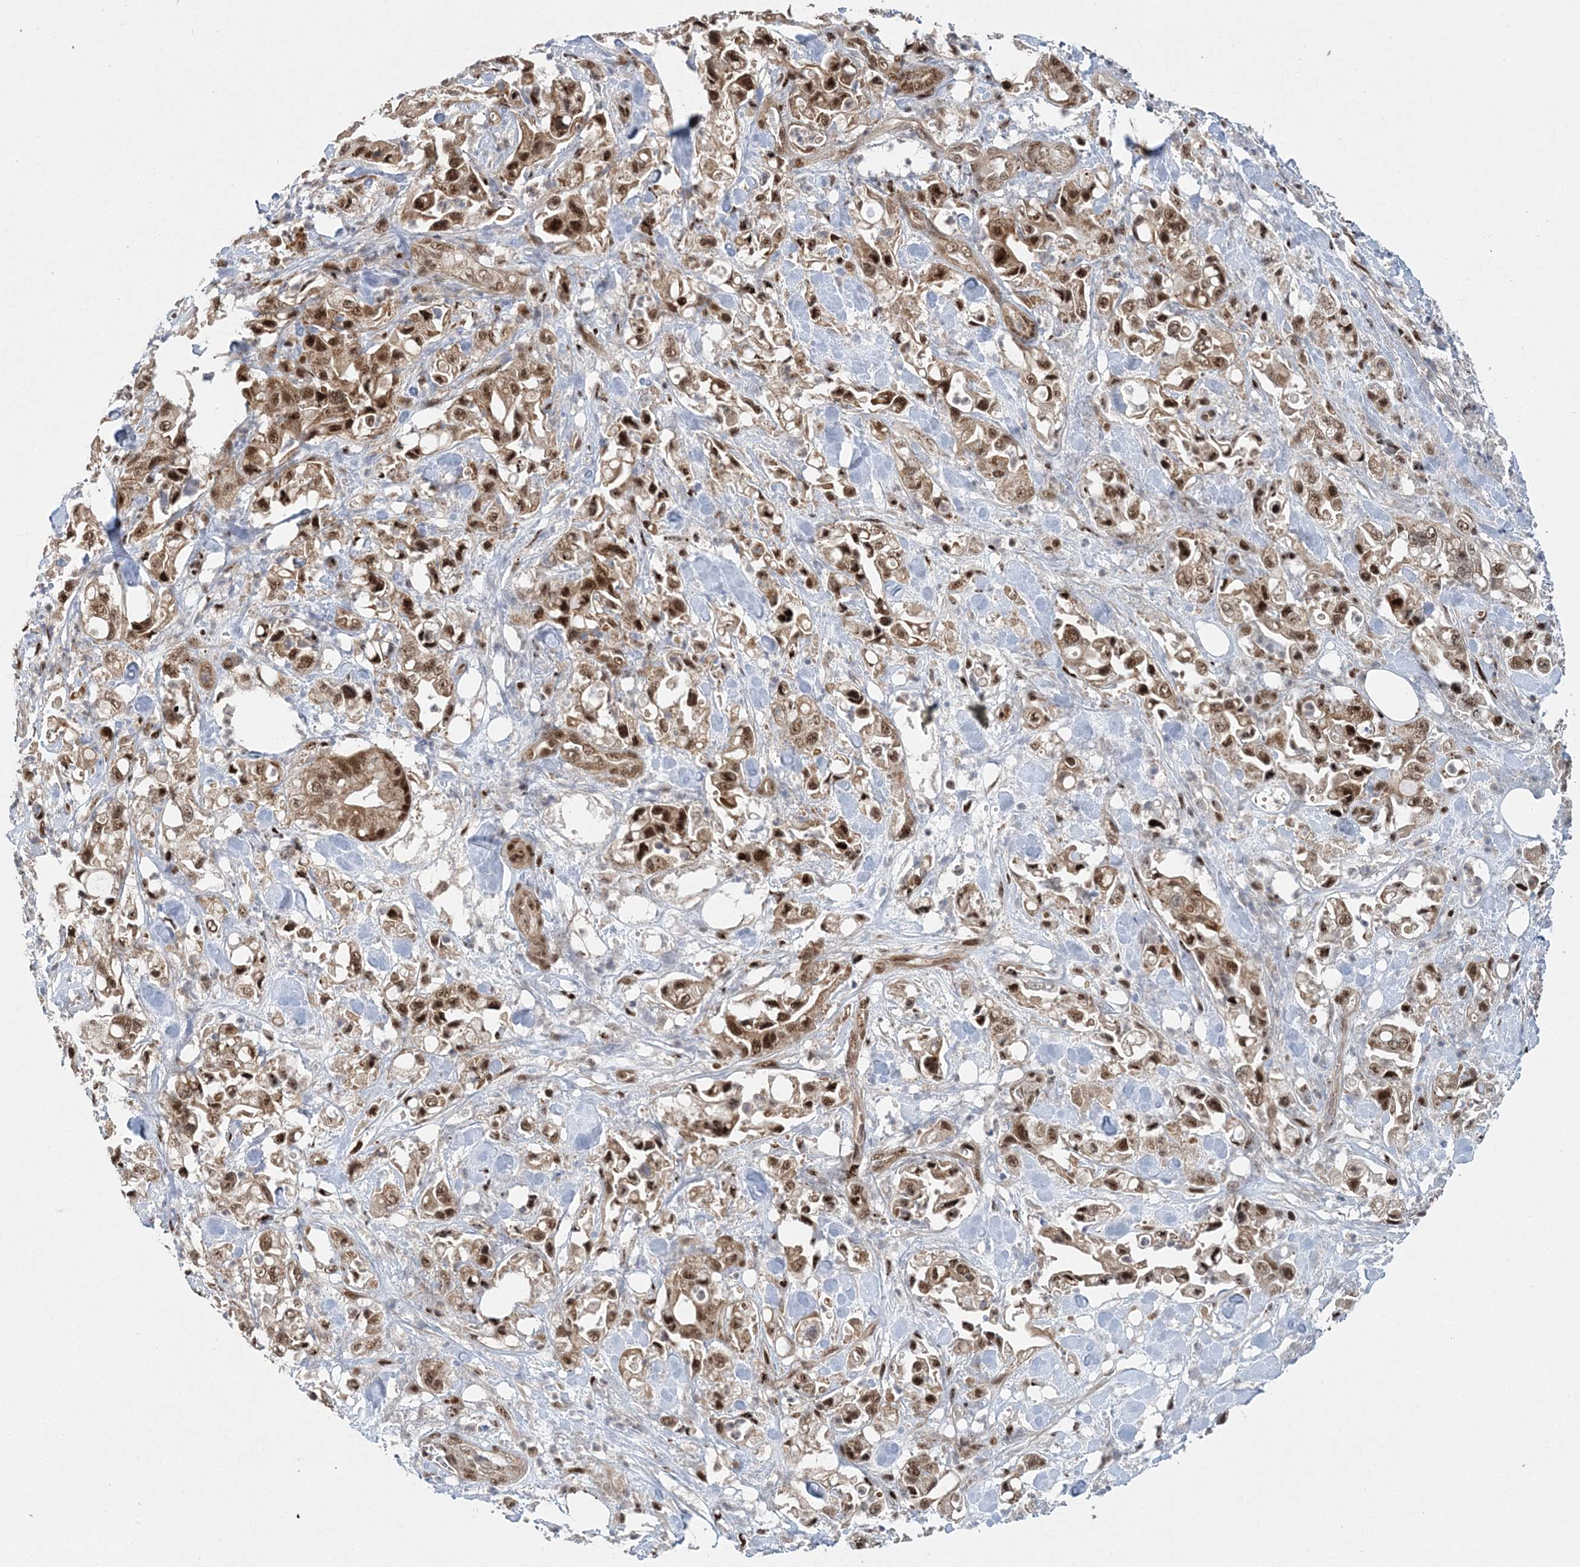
{"staining": {"intensity": "strong", "quantity": ">75%", "location": "nuclear"}, "tissue": "pancreatic cancer", "cell_type": "Tumor cells", "image_type": "cancer", "snomed": [{"axis": "morphology", "description": "Adenocarcinoma, NOS"}, {"axis": "topography", "description": "Pancreas"}], "caption": "Immunohistochemical staining of pancreatic cancer exhibits strong nuclear protein positivity in about >75% of tumor cells. (DAB (3,3'-diaminobenzidine) IHC with brightfield microscopy, high magnification).", "gene": "CWC22", "patient": {"sex": "male", "age": 70}}